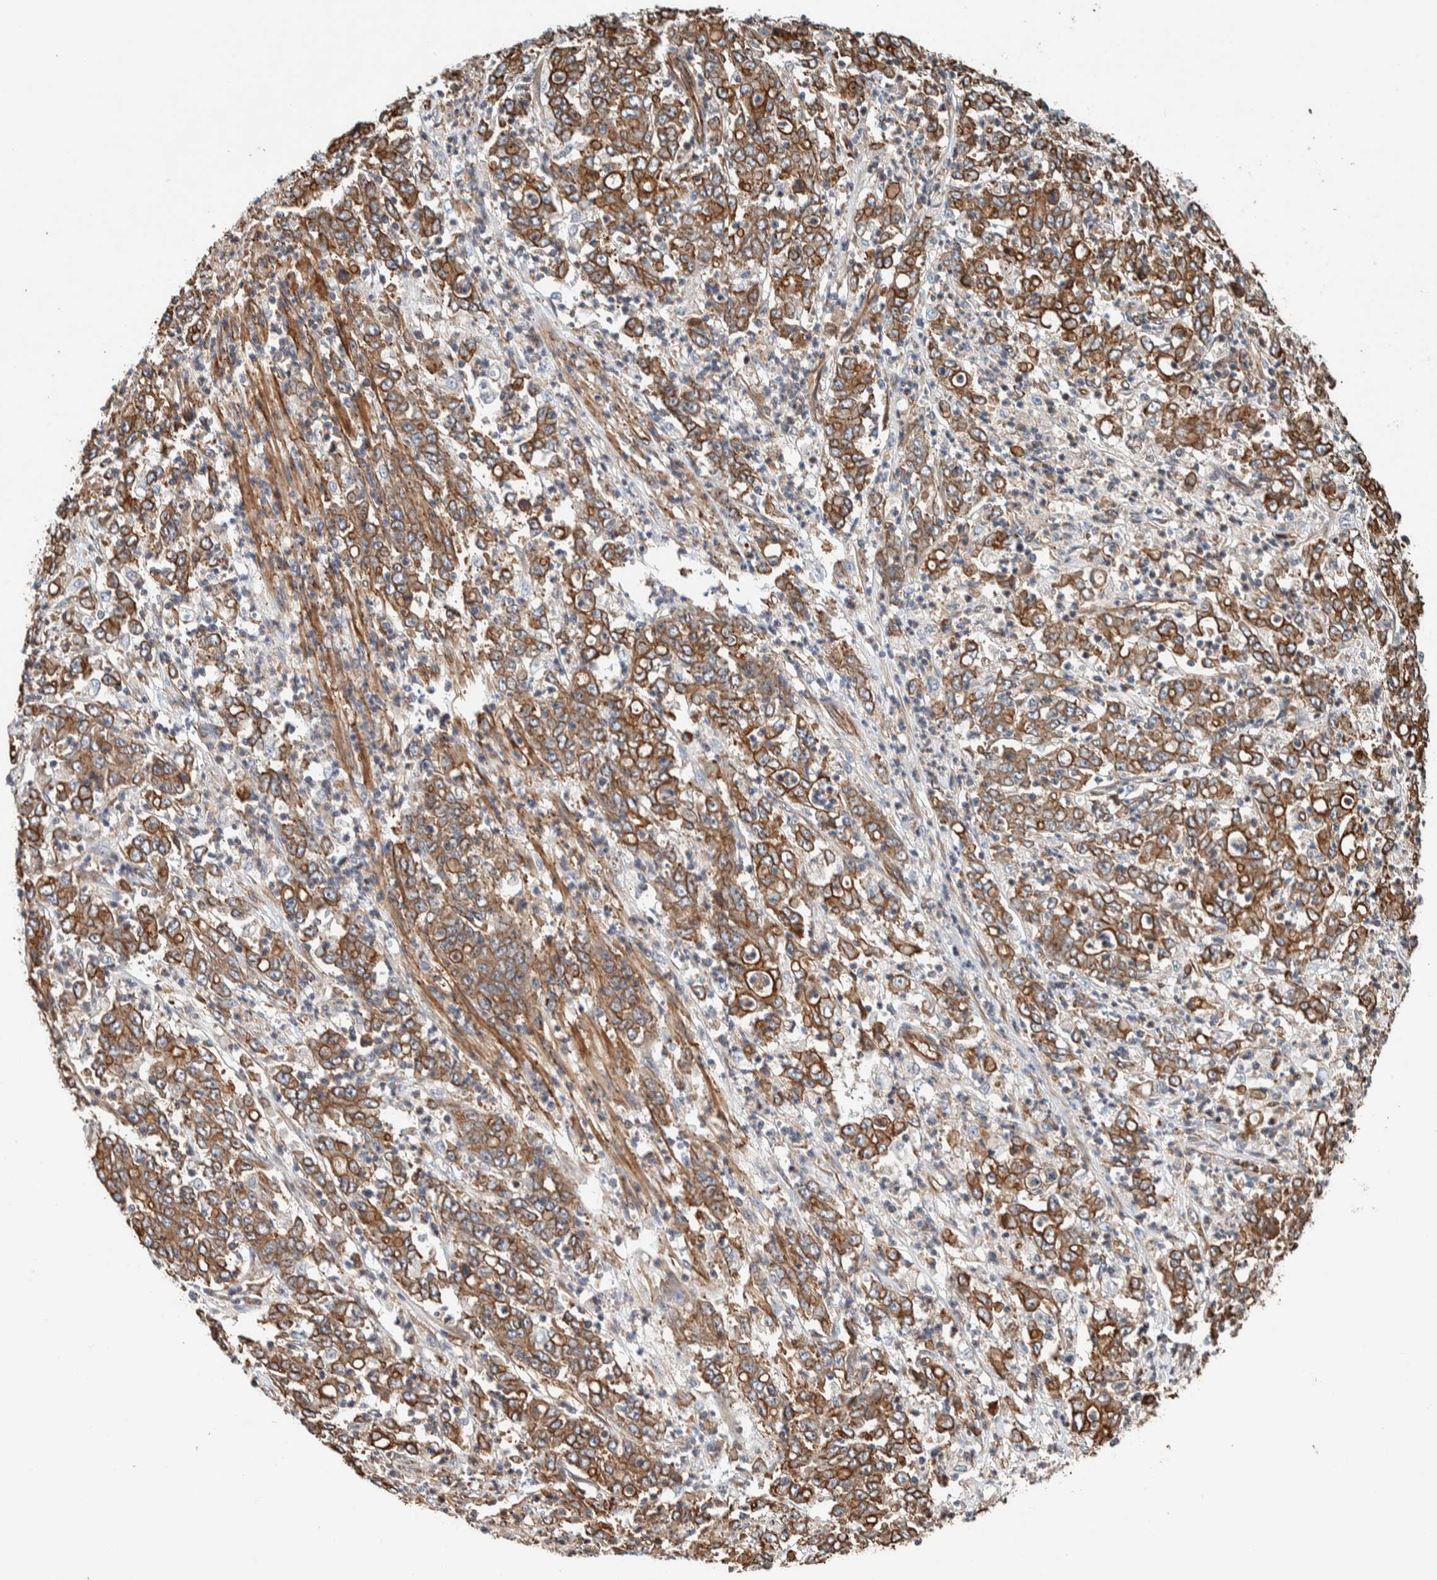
{"staining": {"intensity": "moderate", "quantity": ">75%", "location": "cytoplasmic/membranous"}, "tissue": "stomach cancer", "cell_type": "Tumor cells", "image_type": "cancer", "snomed": [{"axis": "morphology", "description": "Adenocarcinoma, NOS"}, {"axis": "topography", "description": "Stomach, lower"}], "caption": "IHC histopathology image of human stomach adenocarcinoma stained for a protein (brown), which reveals medium levels of moderate cytoplasmic/membranous expression in approximately >75% of tumor cells.", "gene": "PKD1L1", "patient": {"sex": "female", "age": 71}}